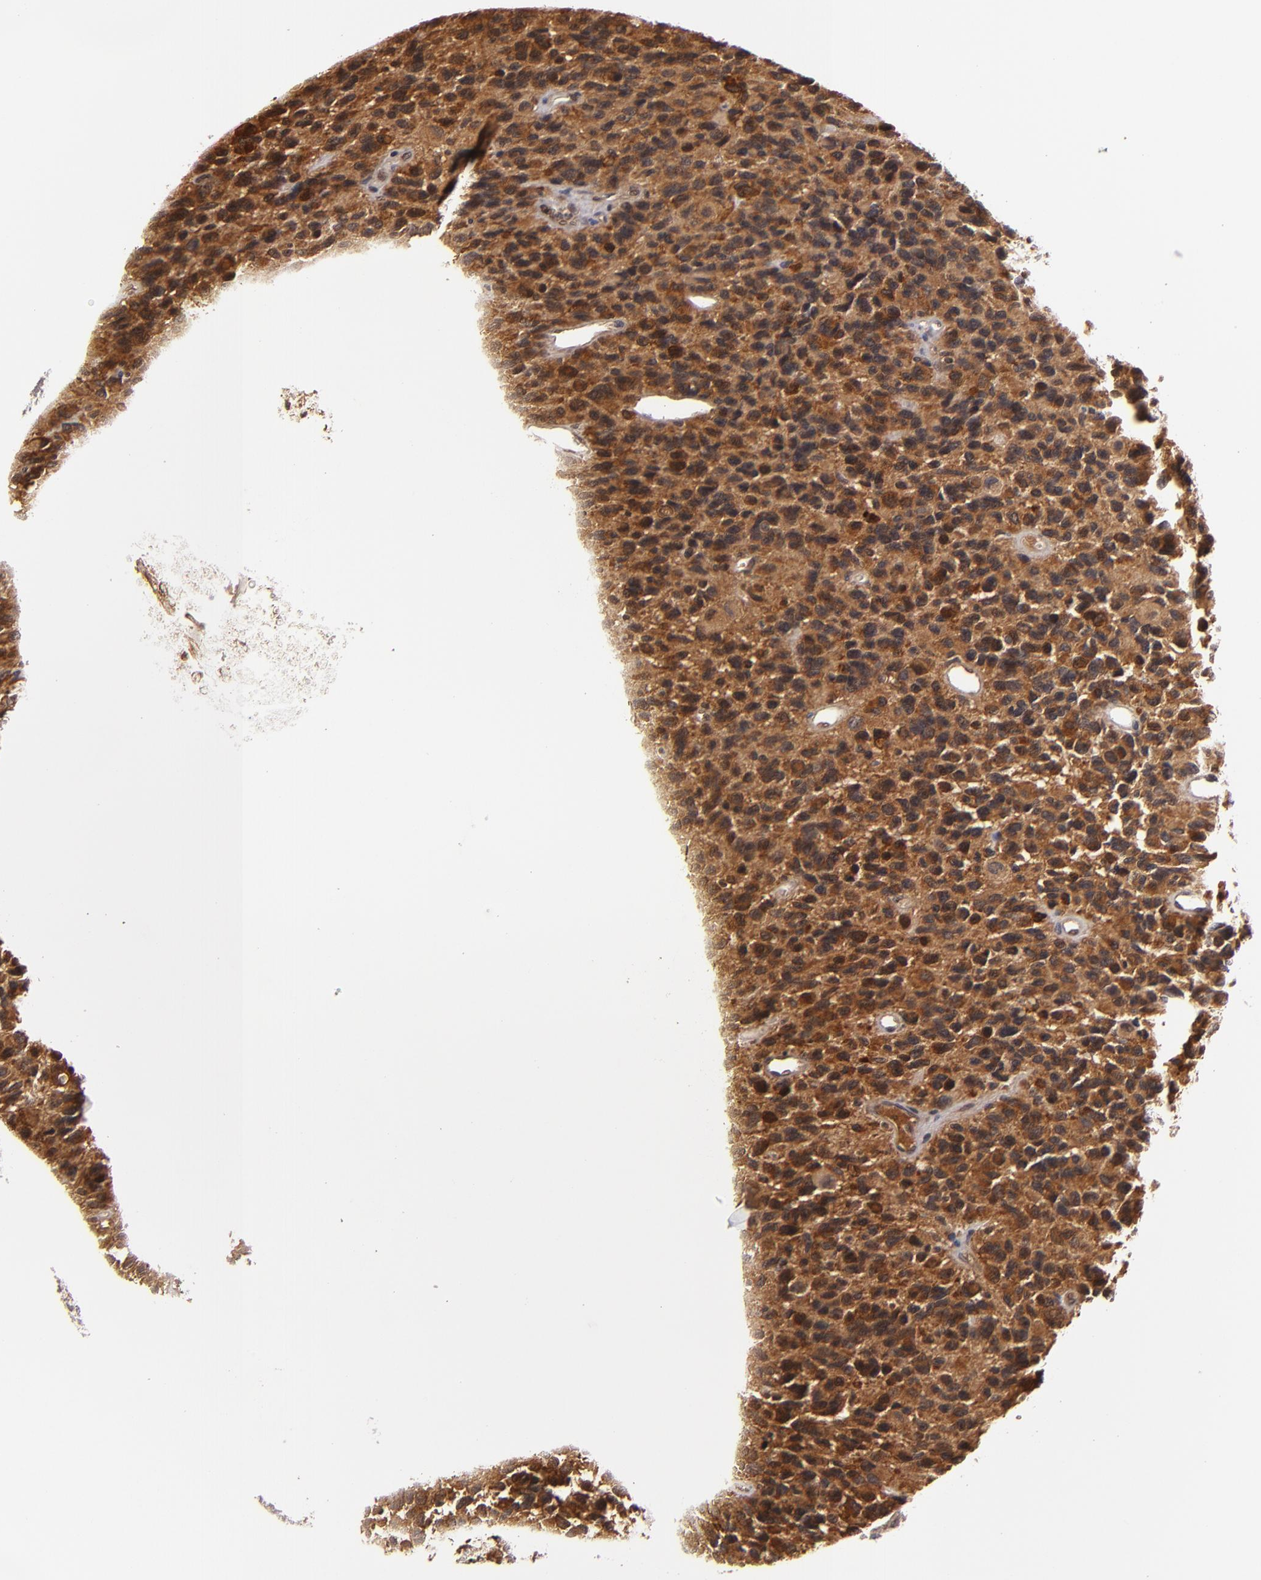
{"staining": {"intensity": "strong", "quantity": ">75%", "location": "cytoplasmic/membranous"}, "tissue": "glioma", "cell_type": "Tumor cells", "image_type": "cancer", "snomed": [{"axis": "morphology", "description": "Glioma, malignant, High grade"}, {"axis": "topography", "description": "Brain"}], "caption": "The photomicrograph shows immunohistochemical staining of malignant high-grade glioma. There is strong cytoplasmic/membranous expression is seen in about >75% of tumor cells. The staining was performed using DAB (3,3'-diaminobenzidine) to visualize the protein expression in brown, while the nuclei were stained in blue with hematoxylin (Magnification: 20x).", "gene": "MAPK3", "patient": {"sex": "male", "age": 77}}